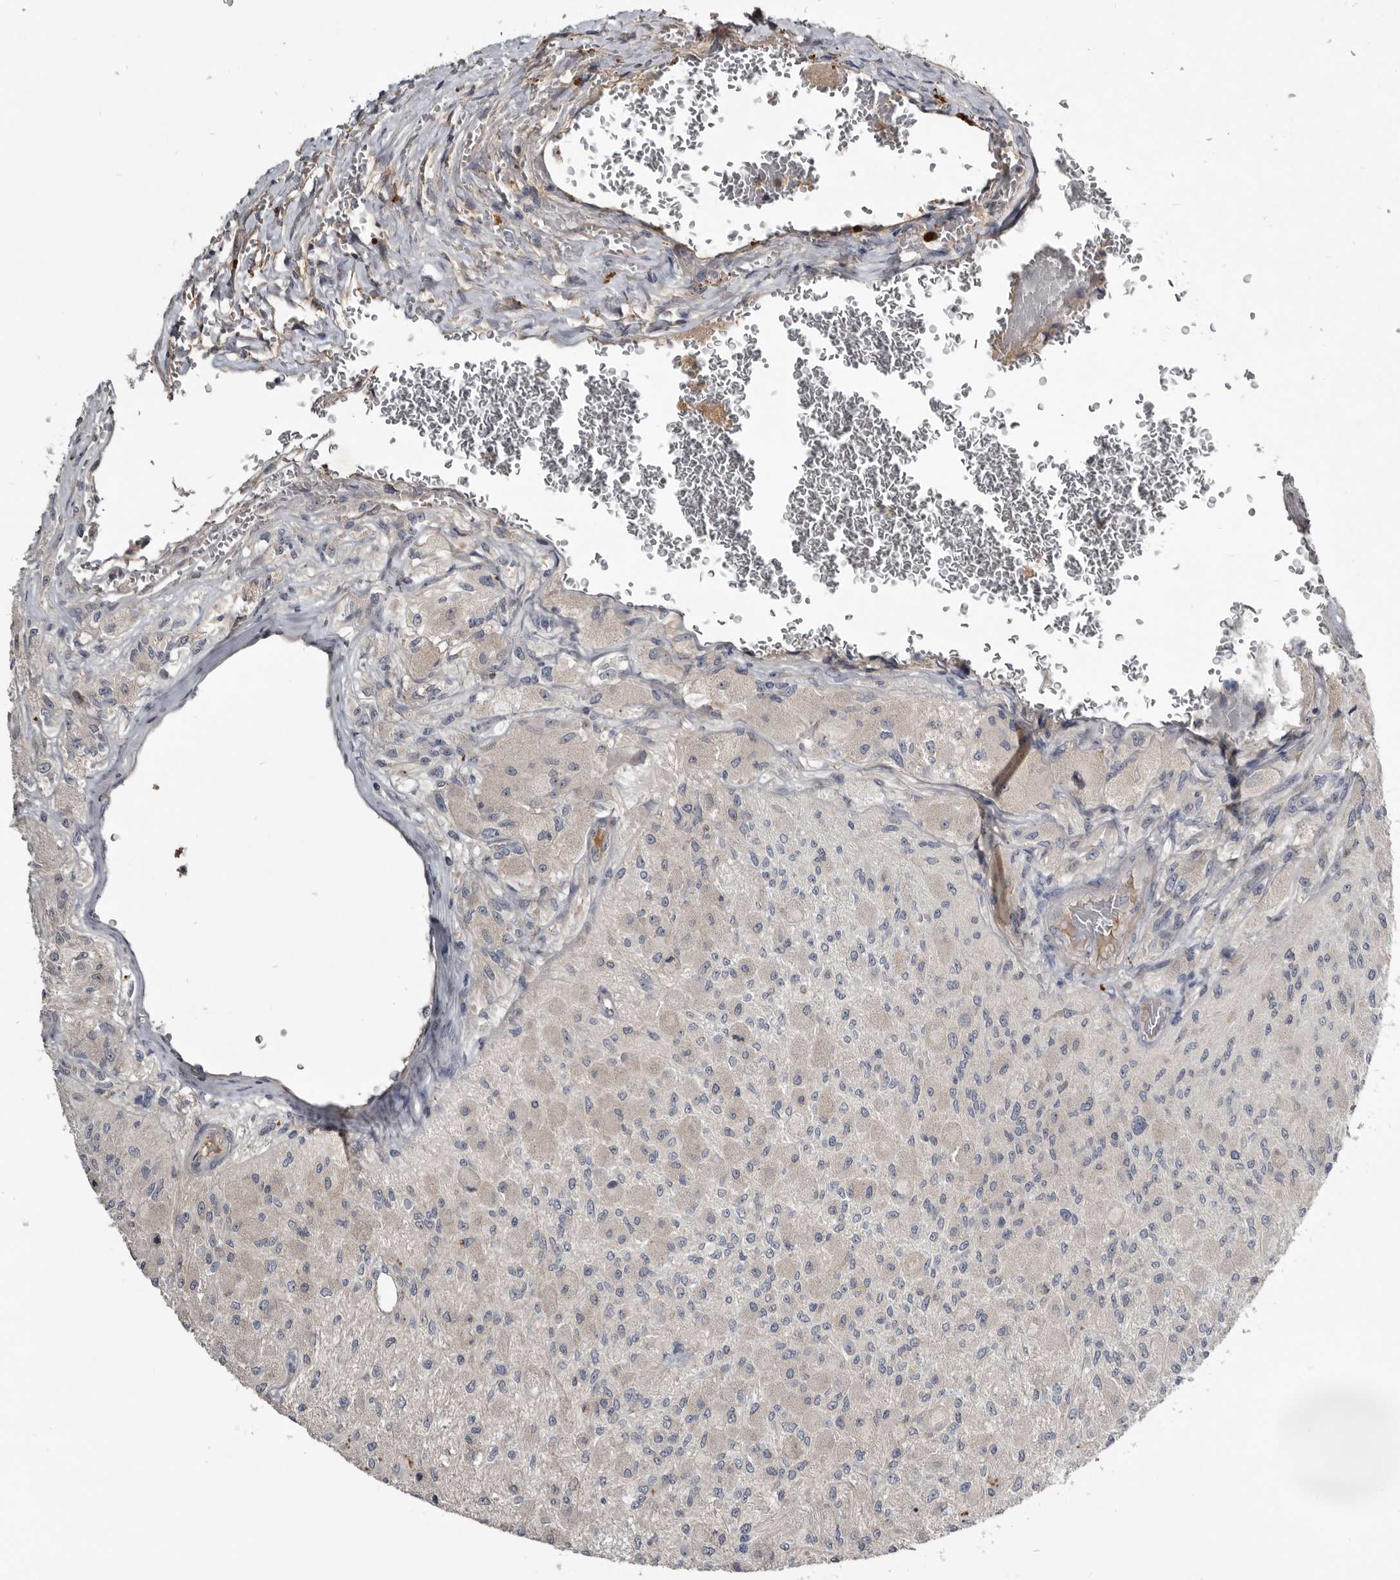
{"staining": {"intensity": "negative", "quantity": "none", "location": "none"}, "tissue": "glioma", "cell_type": "Tumor cells", "image_type": "cancer", "snomed": [{"axis": "morphology", "description": "Normal tissue, NOS"}, {"axis": "morphology", "description": "Glioma, malignant, High grade"}, {"axis": "topography", "description": "Cerebral cortex"}], "caption": "An image of glioma stained for a protein displays no brown staining in tumor cells.", "gene": "TTC39A", "patient": {"sex": "male", "age": 77}}